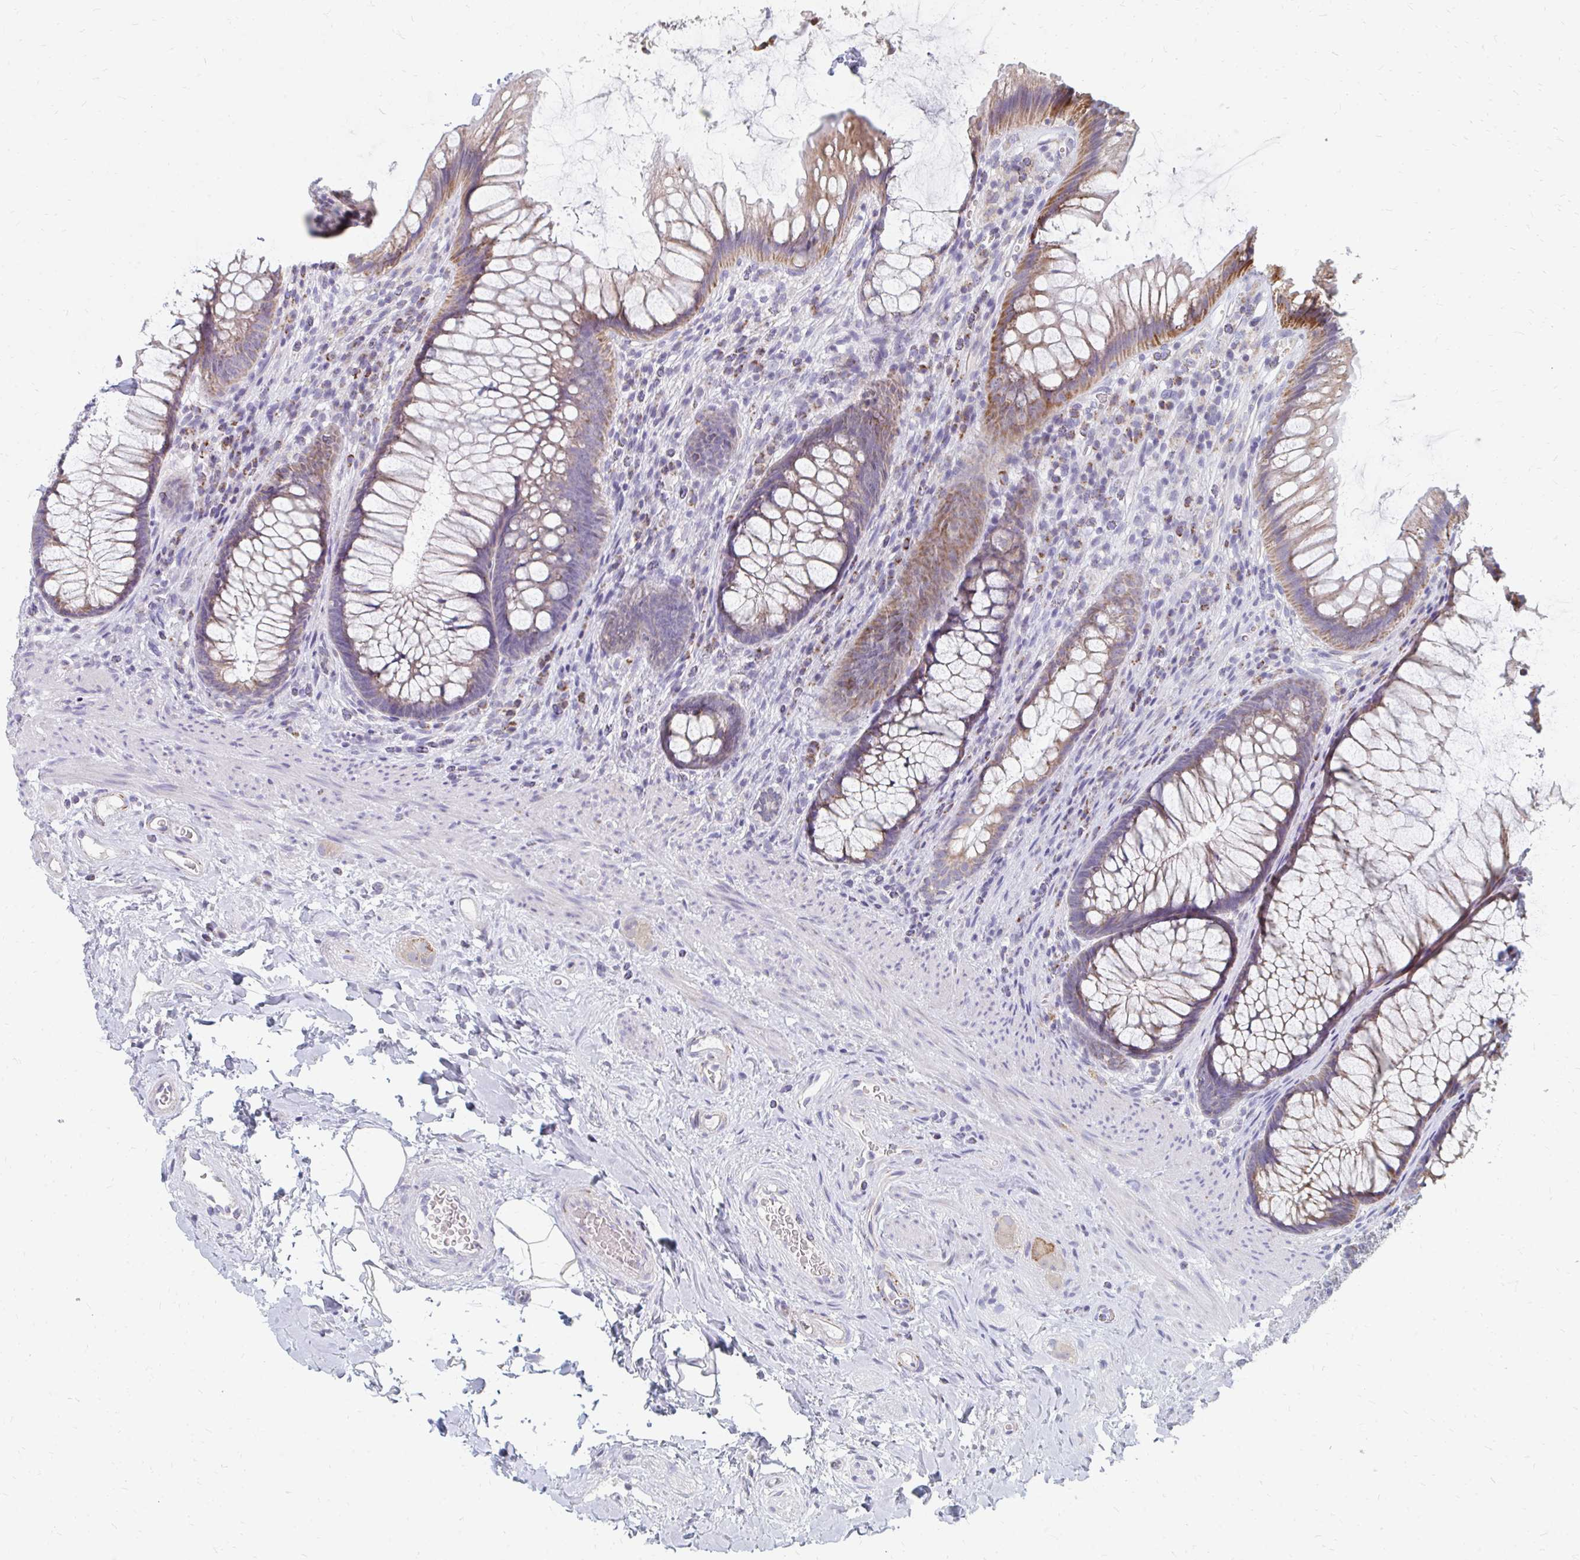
{"staining": {"intensity": "moderate", "quantity": ">75%", "location": "cytoplasmic/membranous"}, "tissue": "rectum", "cell_type": "Glandular cells", "image_type": "normal", "snomed": [{"axis": "morphology", "description": "Normal tissue, NOS"}, {"axis": "topography", "description": "Rectum"}], "caption": "Immunohistochemistry (DAB) staining of normal human rectum demonstrates moderate cytoplasmic/membranous protein expression in about >75% of glandular cells. Using DAB (3,3'-diaminobenzidine) (brown) and hematoxylin (blue) stains, captured at high magnification using brightfield microscopy.", "gene": "OR10V1", "patient": {"sex": "male", "age": 53}}